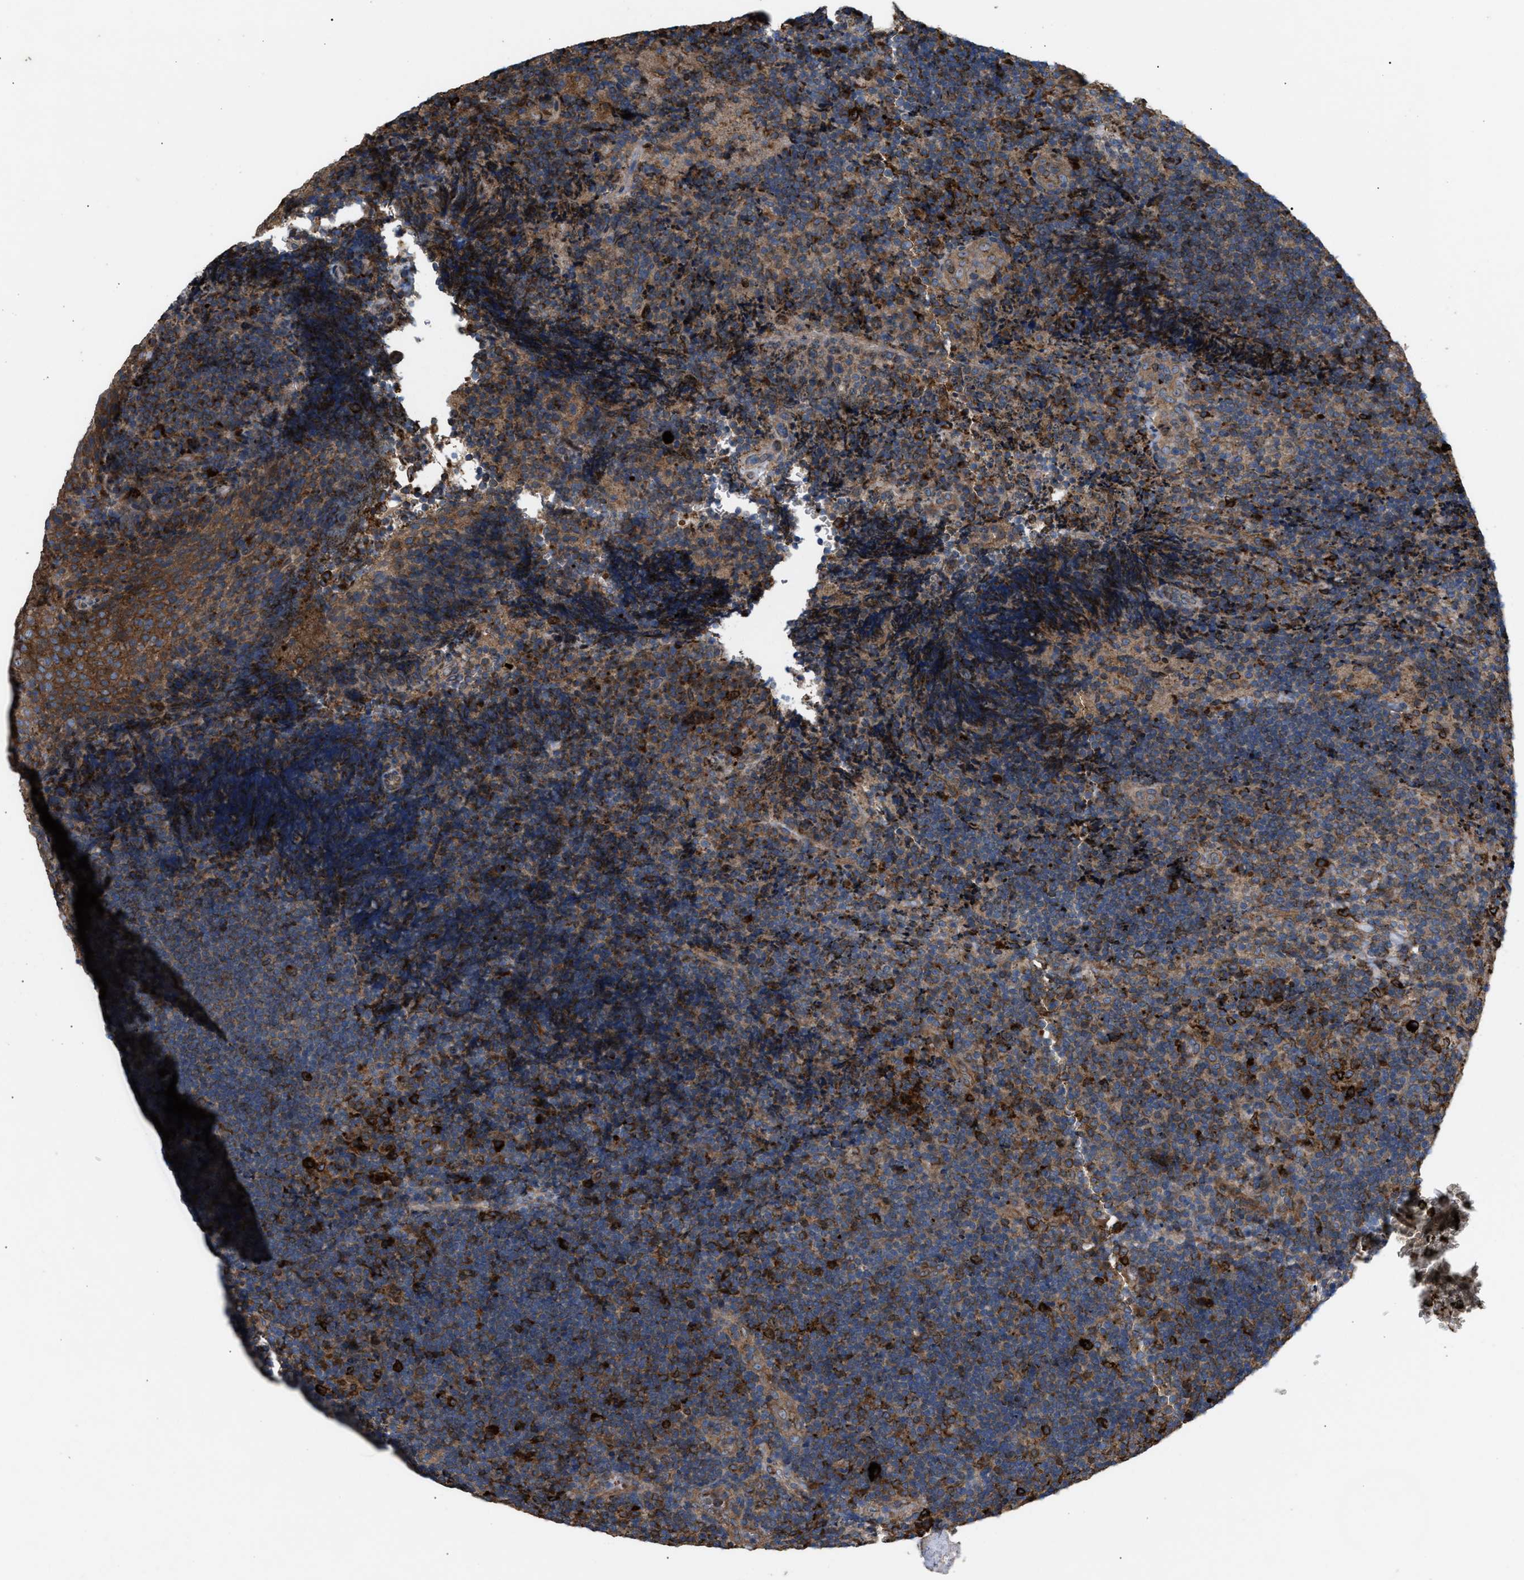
{"staining": {"intensity": "strong", "quantity": "25%-75%", "location": "cytoplasmic/membranous"}, "tissue": "lymphoma", "cell_type": "Tumor cells", "image_type": "cancer", "snomed": [{"axis": "morphology", "description": "Malignant lymphoma, non-Hodgkin's type, High grade"}, {"axis": "topography", "description": "Tonsil"}], "caption": "The immunohistochemical stain labels strong cytoplasmic/membranous expression in tumor cells of high-grade malignant lymphoma, non-Hodgkin's type tissue.", "gene": "GCC1", "patient": {"sex": "female", "age": 36}}